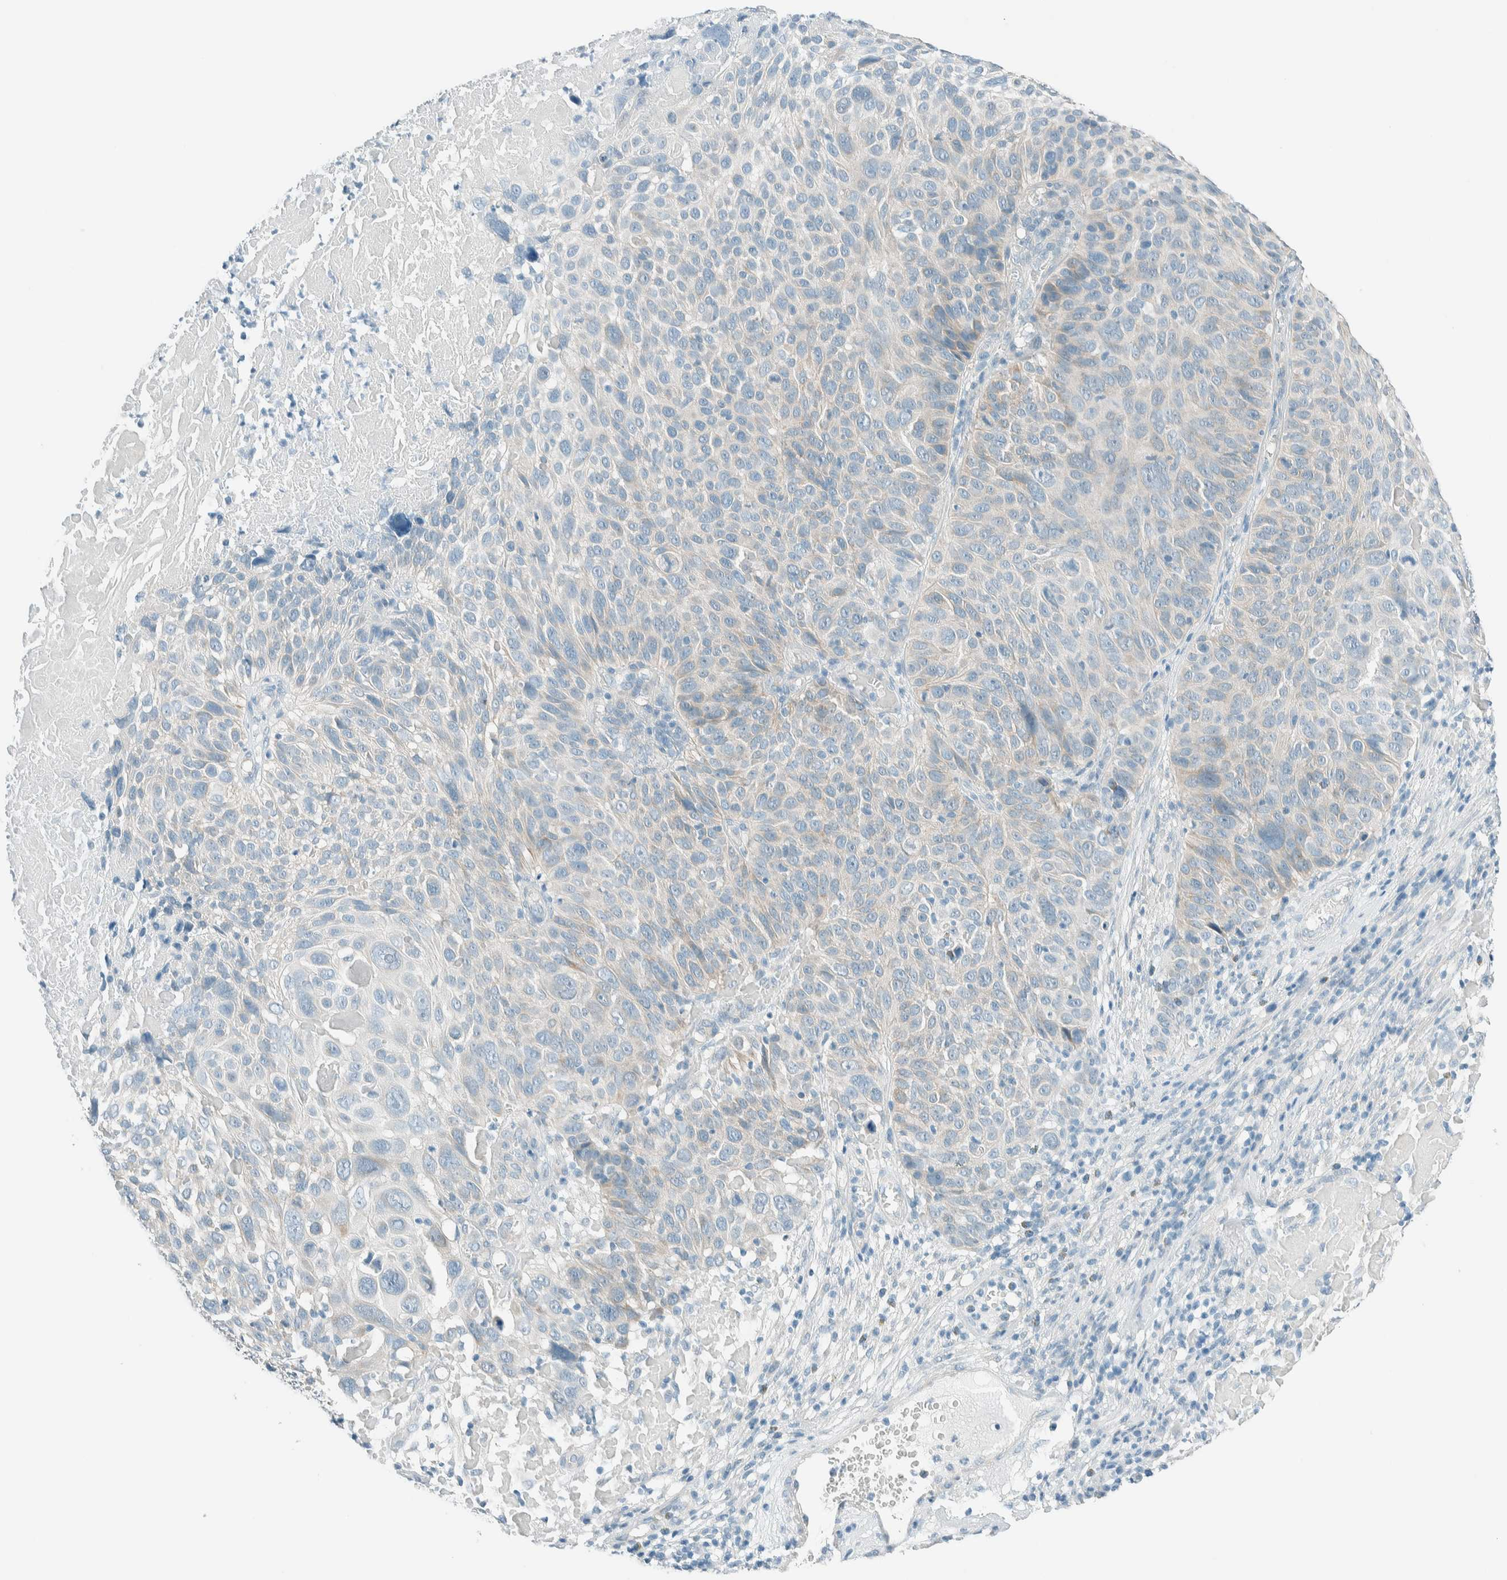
{"staining": {"intensity": "negative", "quantity": "none", "location": "none"}, "tissue": "cervical cancer", "cell_type": "Tumor cells", "image_type": "cancer", "snomed": [{"axis": "morphology", "description": "Squamous cell carcinoma, NOS"}, {"axis": "topography", "description": "Cervix"}], "caption": "A photomicrograph of human squamous cell carcinoma (cervical) is negative for staining in tumor cells.", "gene": "ALDH7A1", "patient": {"sex": "female", "age": 74}}